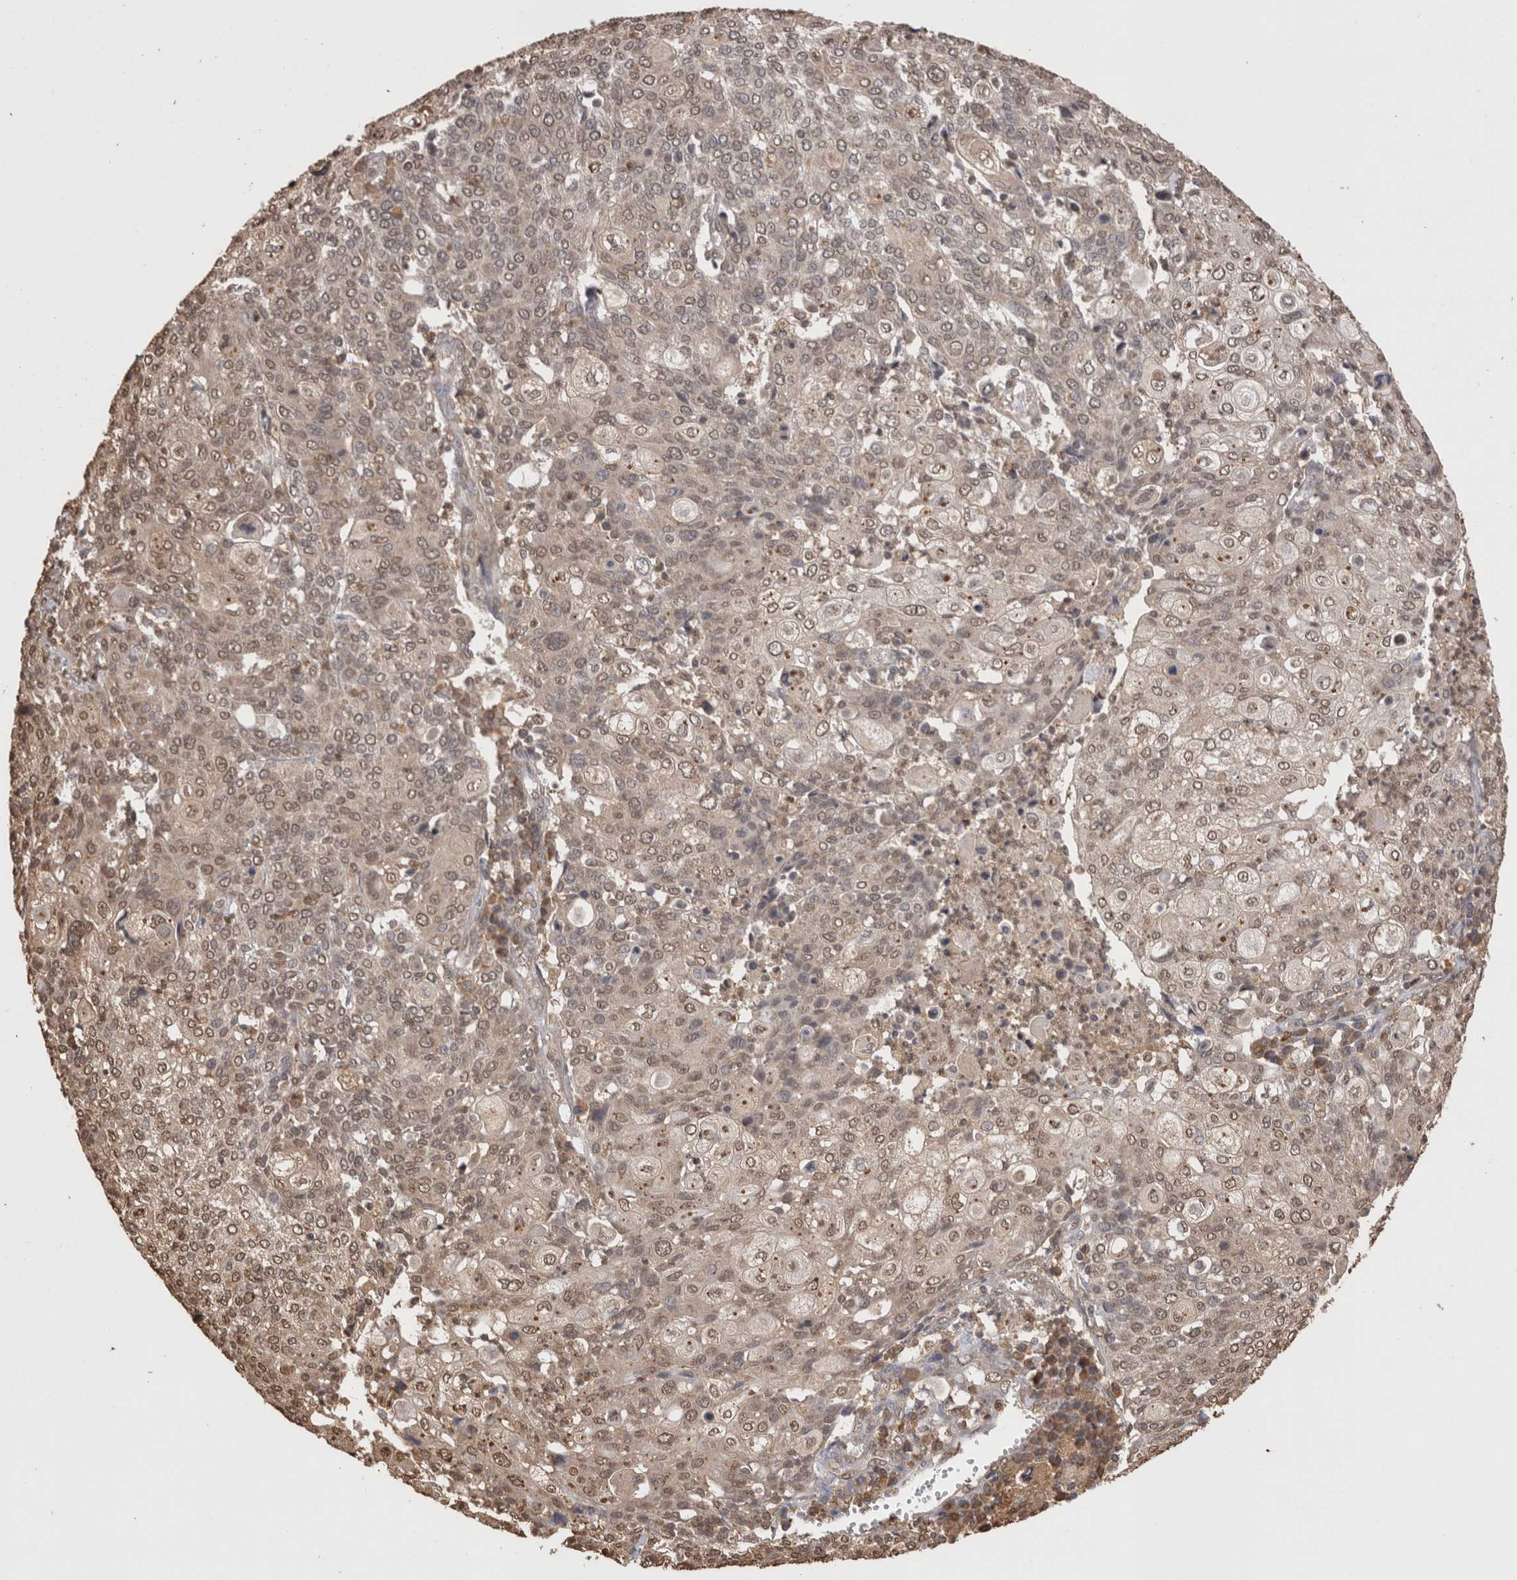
{"staining": {"intensity": "weak", "quantity": ">75%", "location": "cytoplasmic/membranous,nuclear"}, "tissue": "cervical cancer", "cell_type": "Tumor cells", "image_type": "cancer", "snomed": [{"axis": "morphology", "description": "Squamous cell carcinoma, NOS"}, {"axis": "topography", "description": "Cervix"}], "caption": "Cervical squamous cell carcinoma stained with DAB IHC exhibits low levels of weak cytoplasmic/membranous and nuclear expression in about >75% of tumor cells.", "gene": "GRK5", "patient": {"sex": "female", "age": 40}}